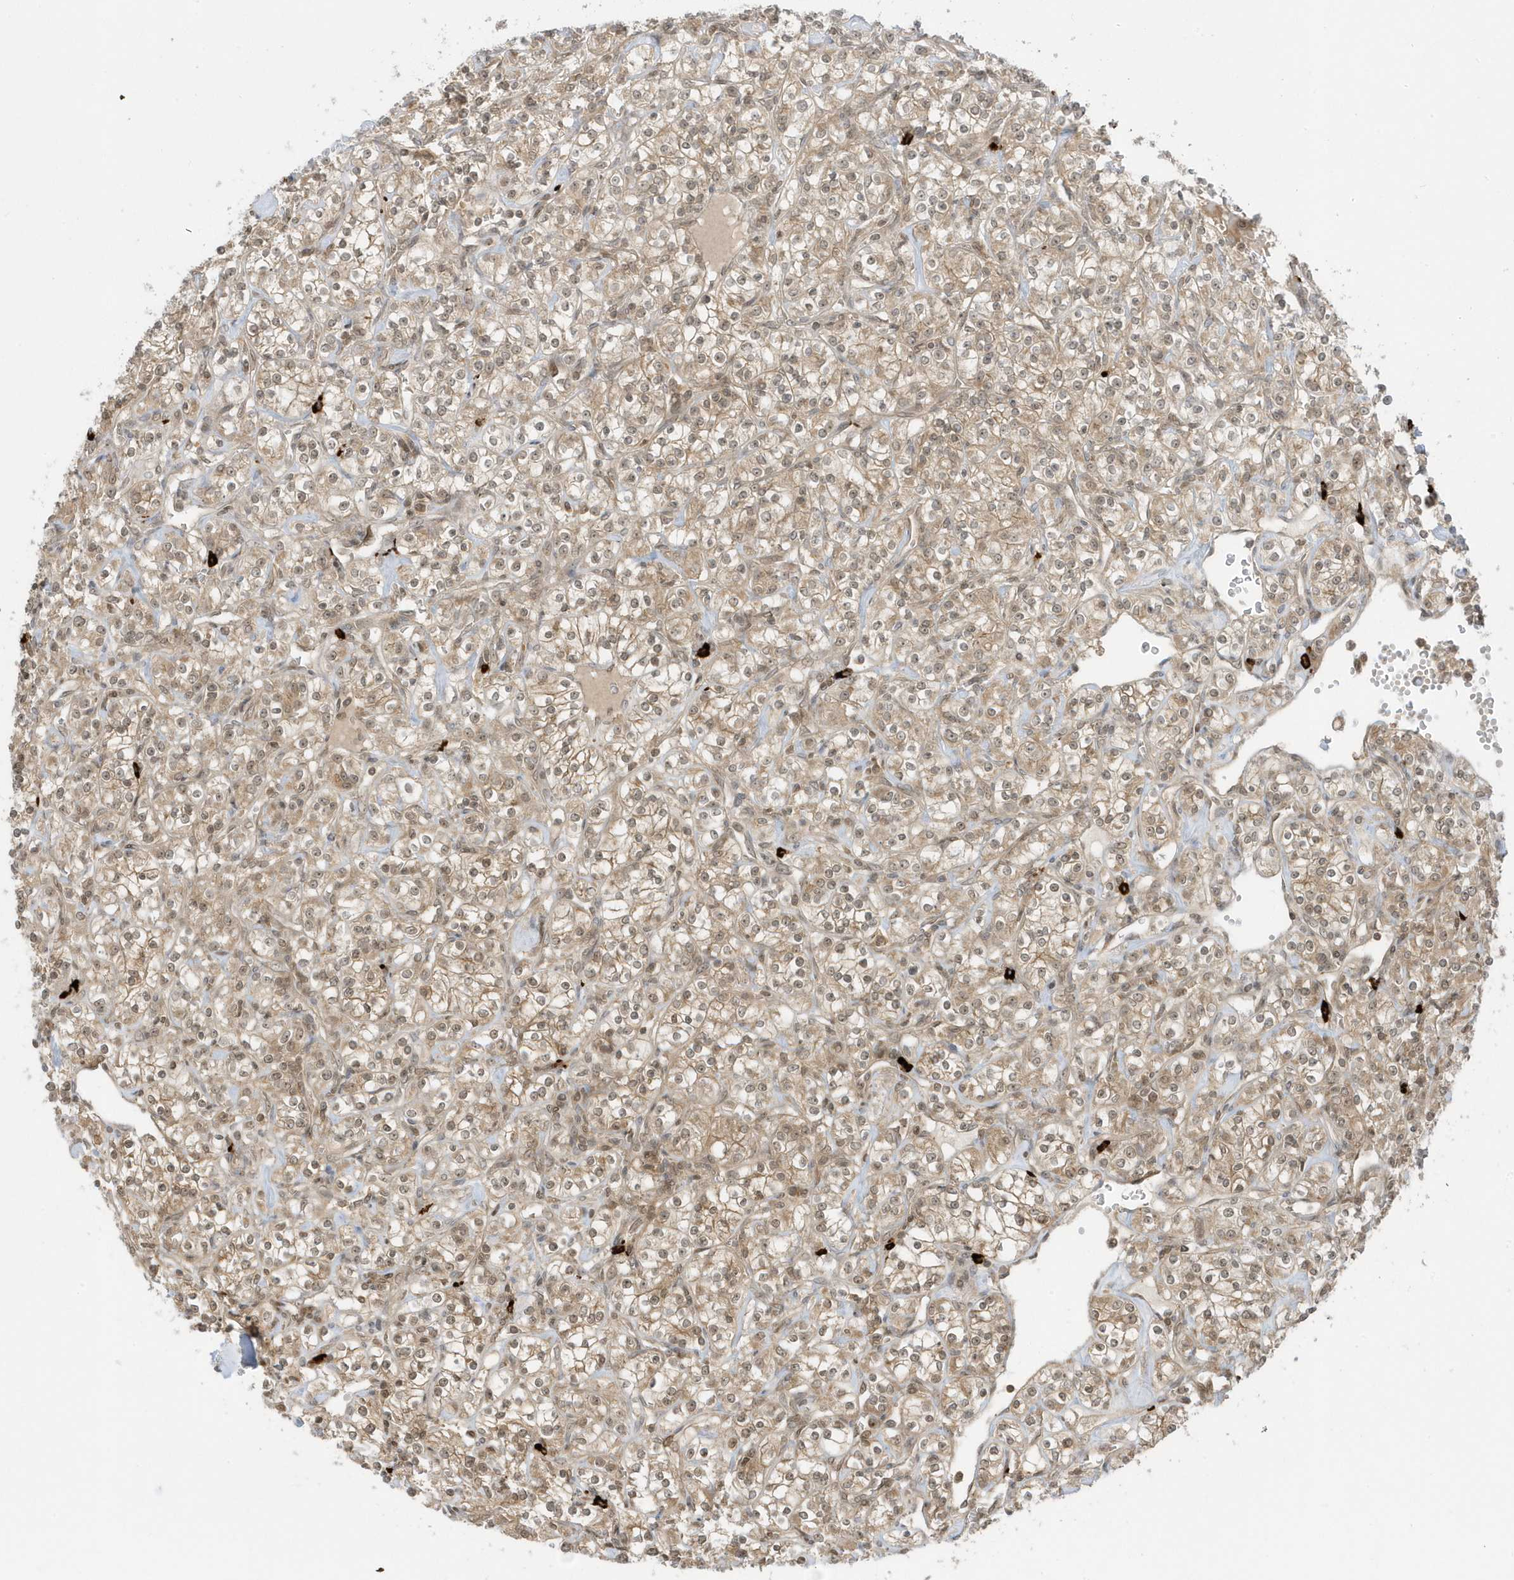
{"staining": {"intensity": "weak", "quantity": ">75%", "location": "cytoplasmic/membranous,nuclear"}, "tissue": "renal cancer", "cell_type": "Tumor cells", "image_type": "cancer", "snomed": [{"axis": "morphology", "description": "Adenocarcinoma, NOS"}, {"axis": "topography", "description": "Kidney"}], "caption": "There is low levels of weak cytoplasmic/membranous and nuclear staining in tumor cells of renal cancer, as demonstrated by immunohistochemical staining (brown color).", "gene": "PPP1R7", "patient": {"sex": "male", "age": 77}}